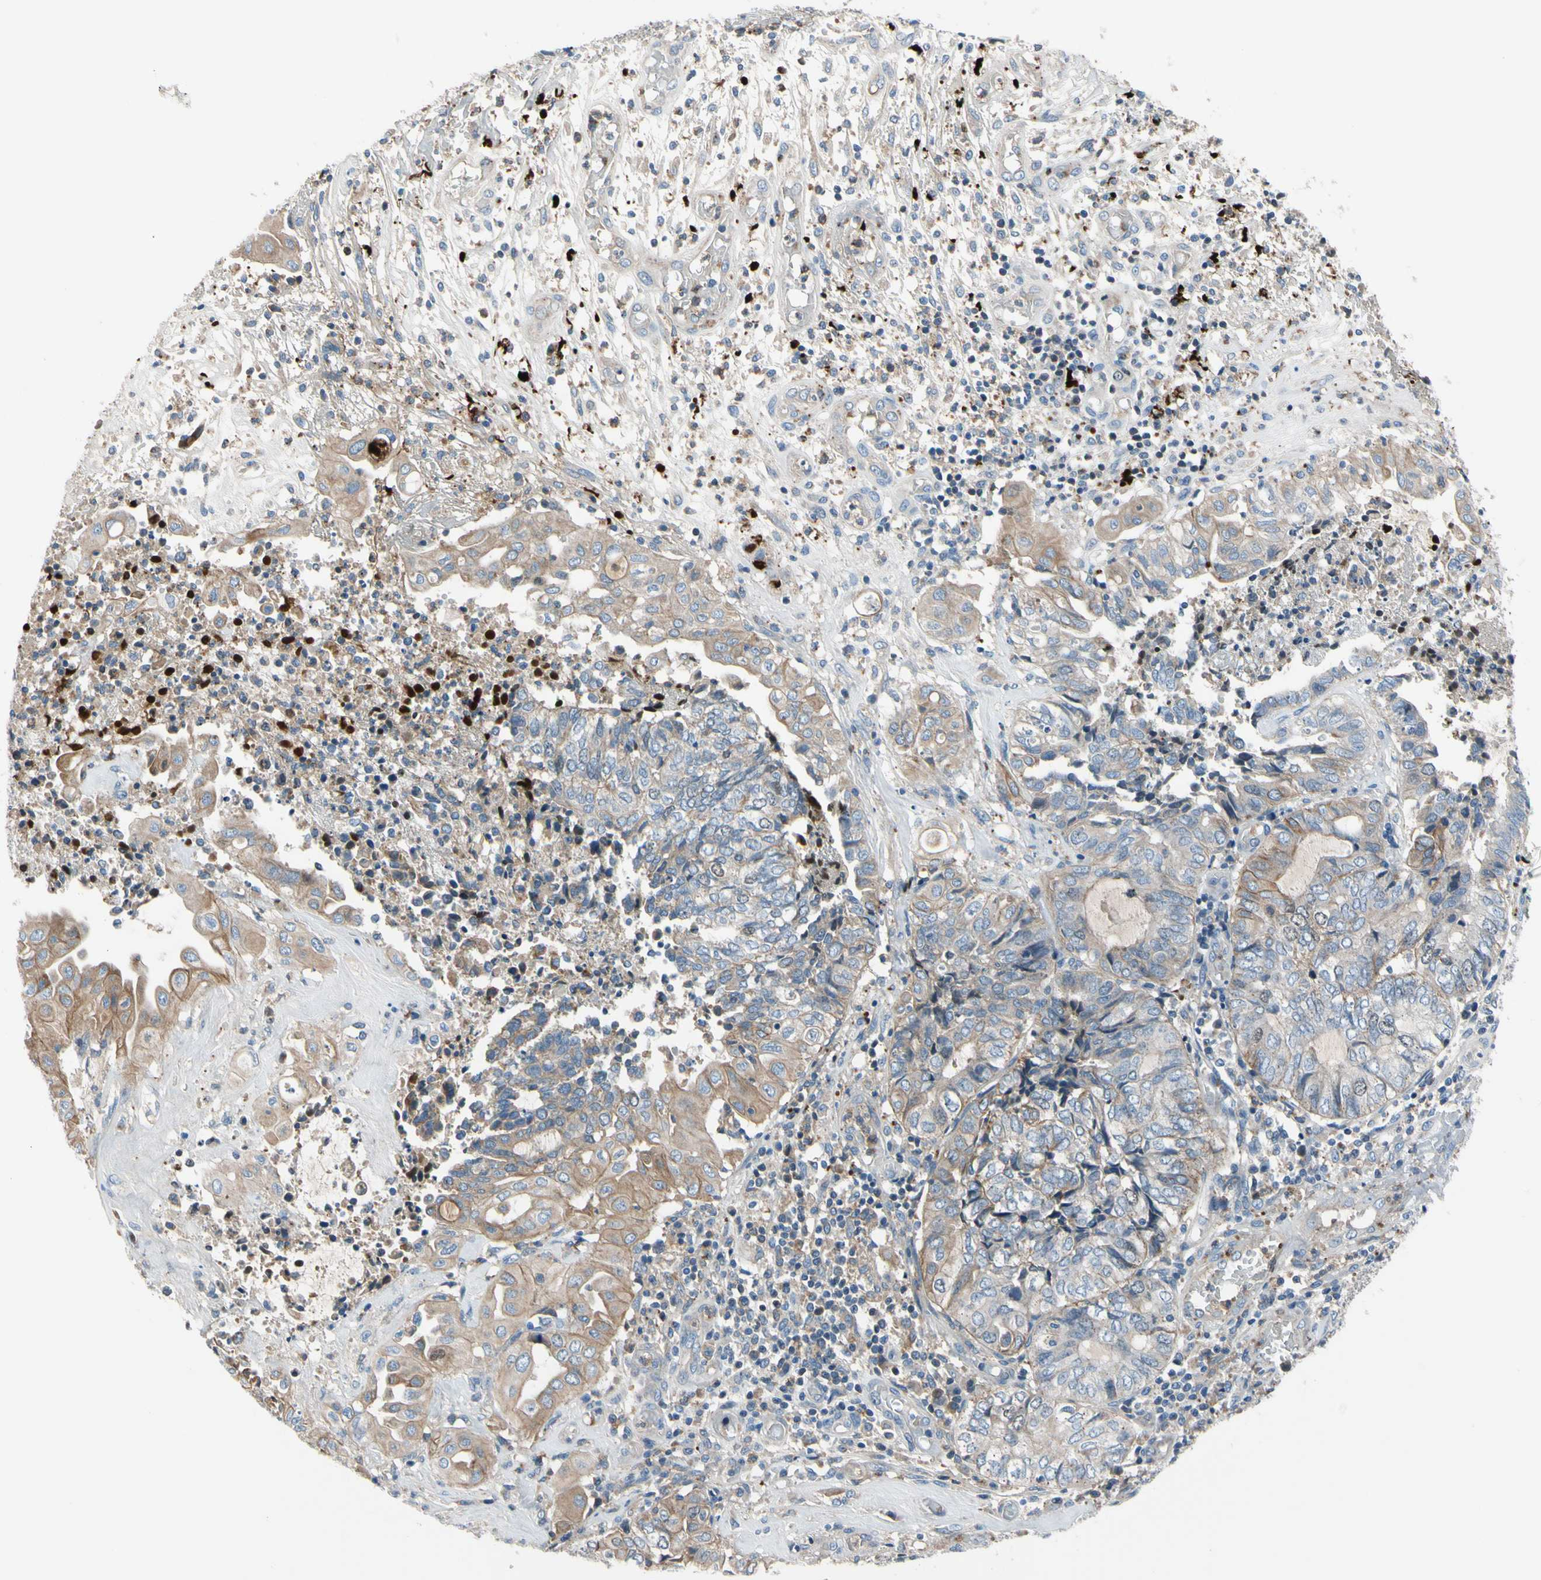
{"staining": {"intensity": "weak", "quantity": "25%-75%", "location": "cytoplasmic/membranous"}, "tissue": "endometrial cancer", "cell_type": "Tumor cells", "image_type": "cancer", "snomed": [{"axis": "morphology", "description": "Adenocarcinoma, NOS"}, {"axis": "topography", "description": "Uterus"}, {"axis": "topography", "description": "Endometrium"}], "caption": "Weak cytoplasmic/membranous staining is present in approximately 25%-75% of tumor cells in endometrial cancer.", "gene": "HJURP", "patient": {"sex": "female", "age": 70}}